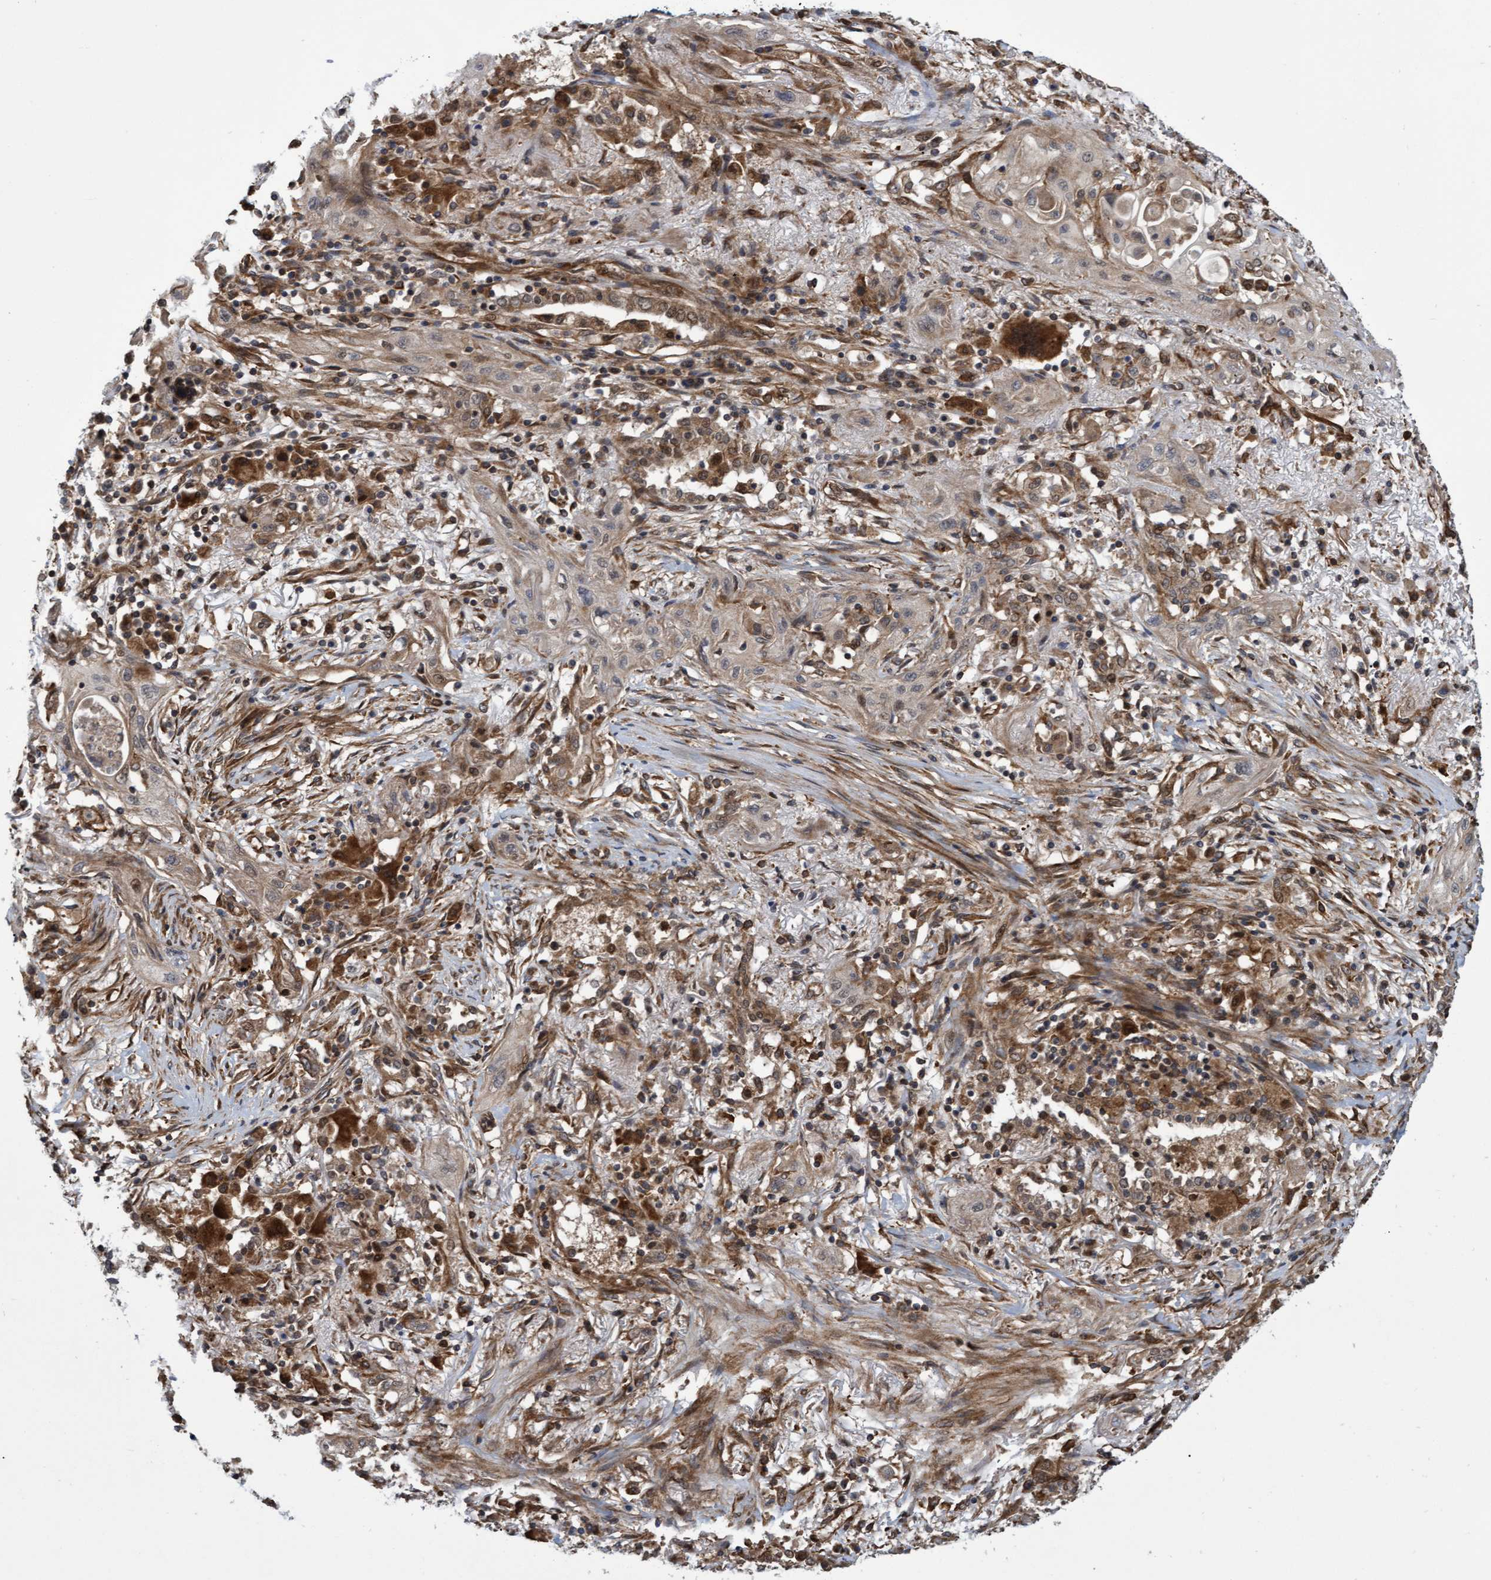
{"staining": {"intensity": "weak", "quantity": ">75%", "location": "cytoplasmic/membranous"}, "tissue": "lung cancer", "cell_type": "Tumor cells", "image_type": "cancer", "snomed": [{"axis": "morphology", "description": "Squamous cell carcinoma, NOS"}, {"axis": "topography", "description": "Lung"}], "caption": "Protein expression analysis of lung cancer (squamous cell carcinoma) reveals weak cytoplasmic/membranous staining in approximately >75% of tumor cells.", "gene": "TNFRSF10B", "patient": {"sex": "female", "age": 47}}